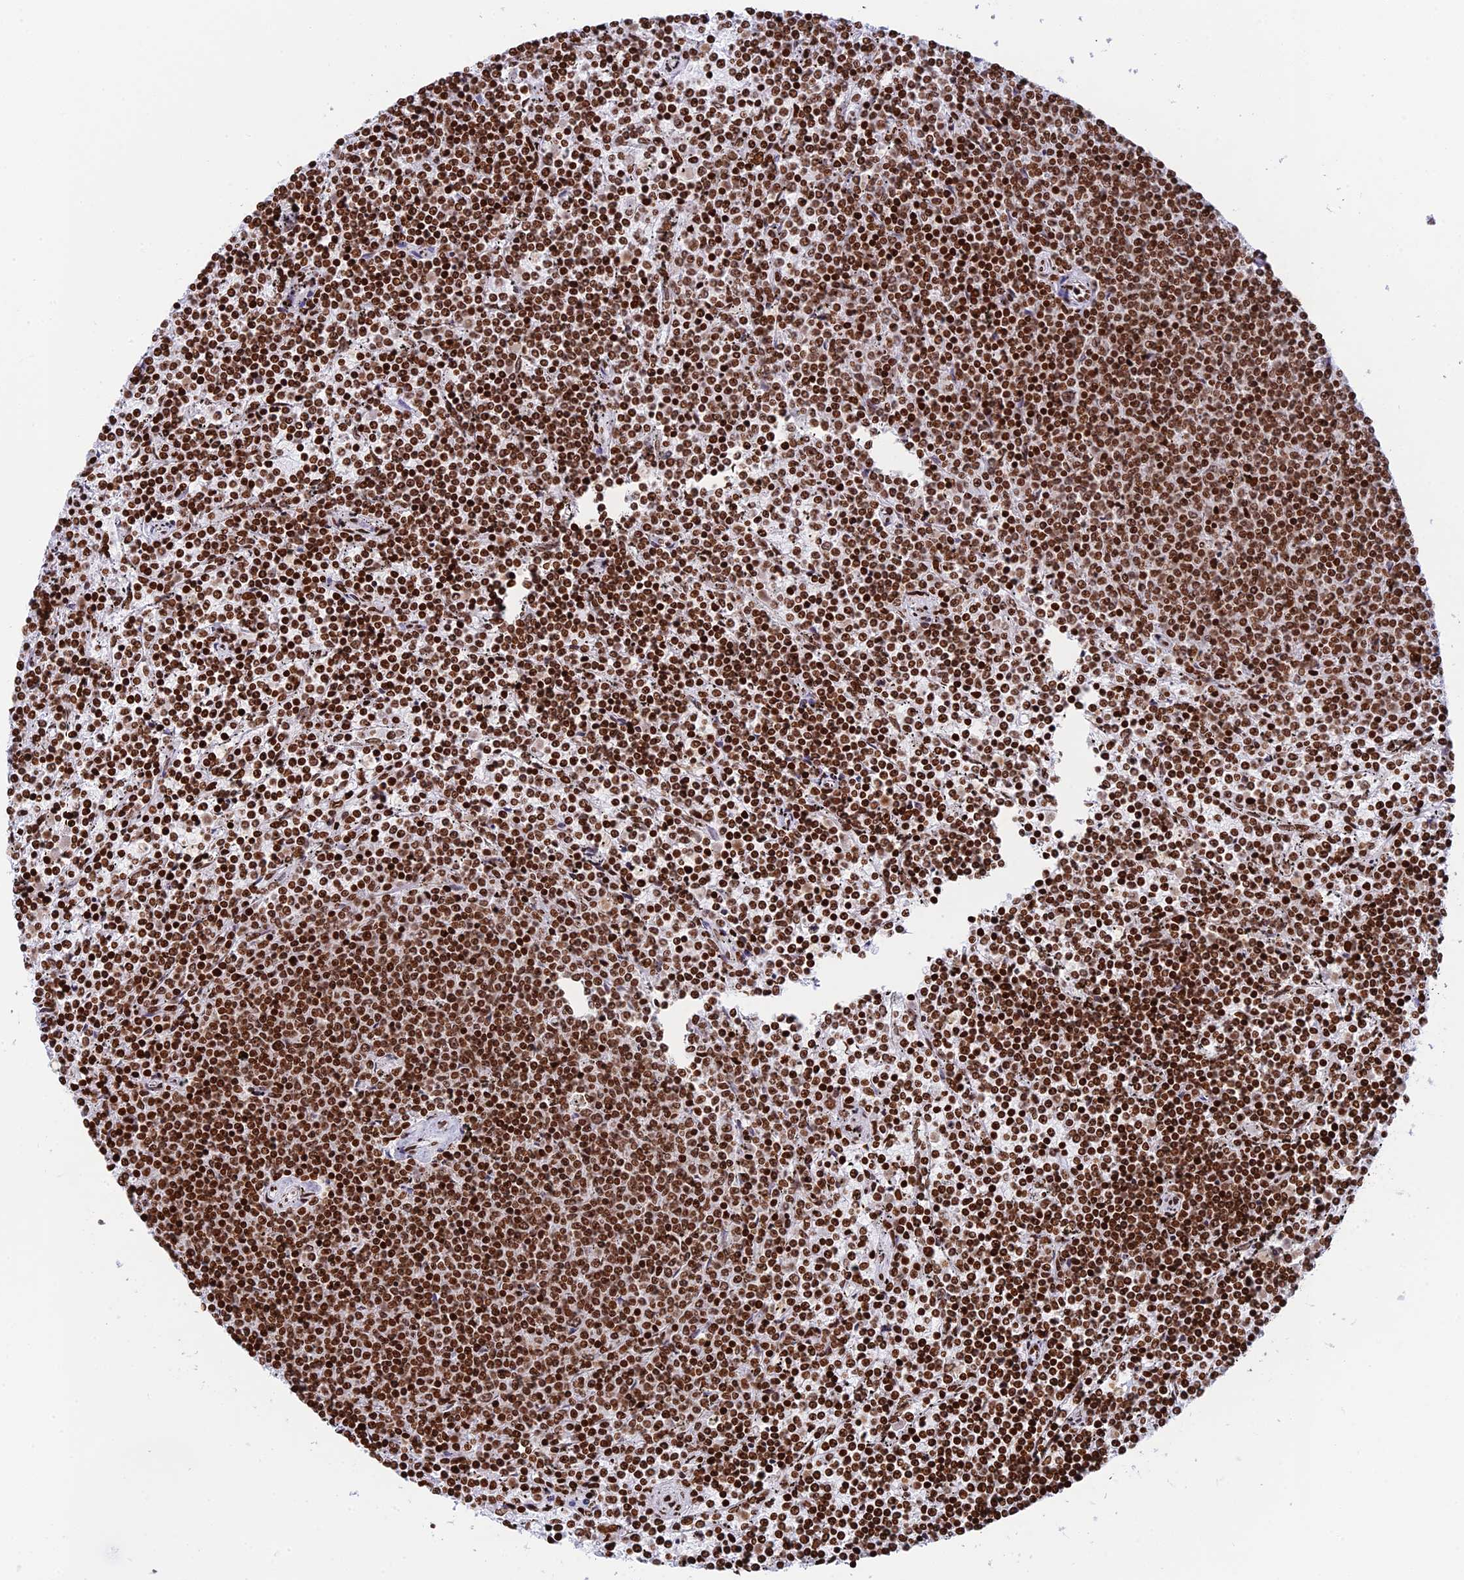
{"staining": {"intensity": "strong", "quantity": ">75%", "location": "nuclear"}, "tissue": "lymphoma", "cell_type": "Tumor cells", "image_type": "cancer", "snomed": [{"axis": "morphology", "description": "Malignant lymphoma, non-Hodgkin's type, Low grade"}, {"axis": "topography", "description": "Spleen"}], "caption": "The histopathology image exhibits staining of malignant lymphoma, non-Hodgkin's type (low-grade), revealing strong nuclear protein positivity (brown color) within tumor cells.", "gene": "RPAP1", "patient": {"sex": "female", "age": 50}}